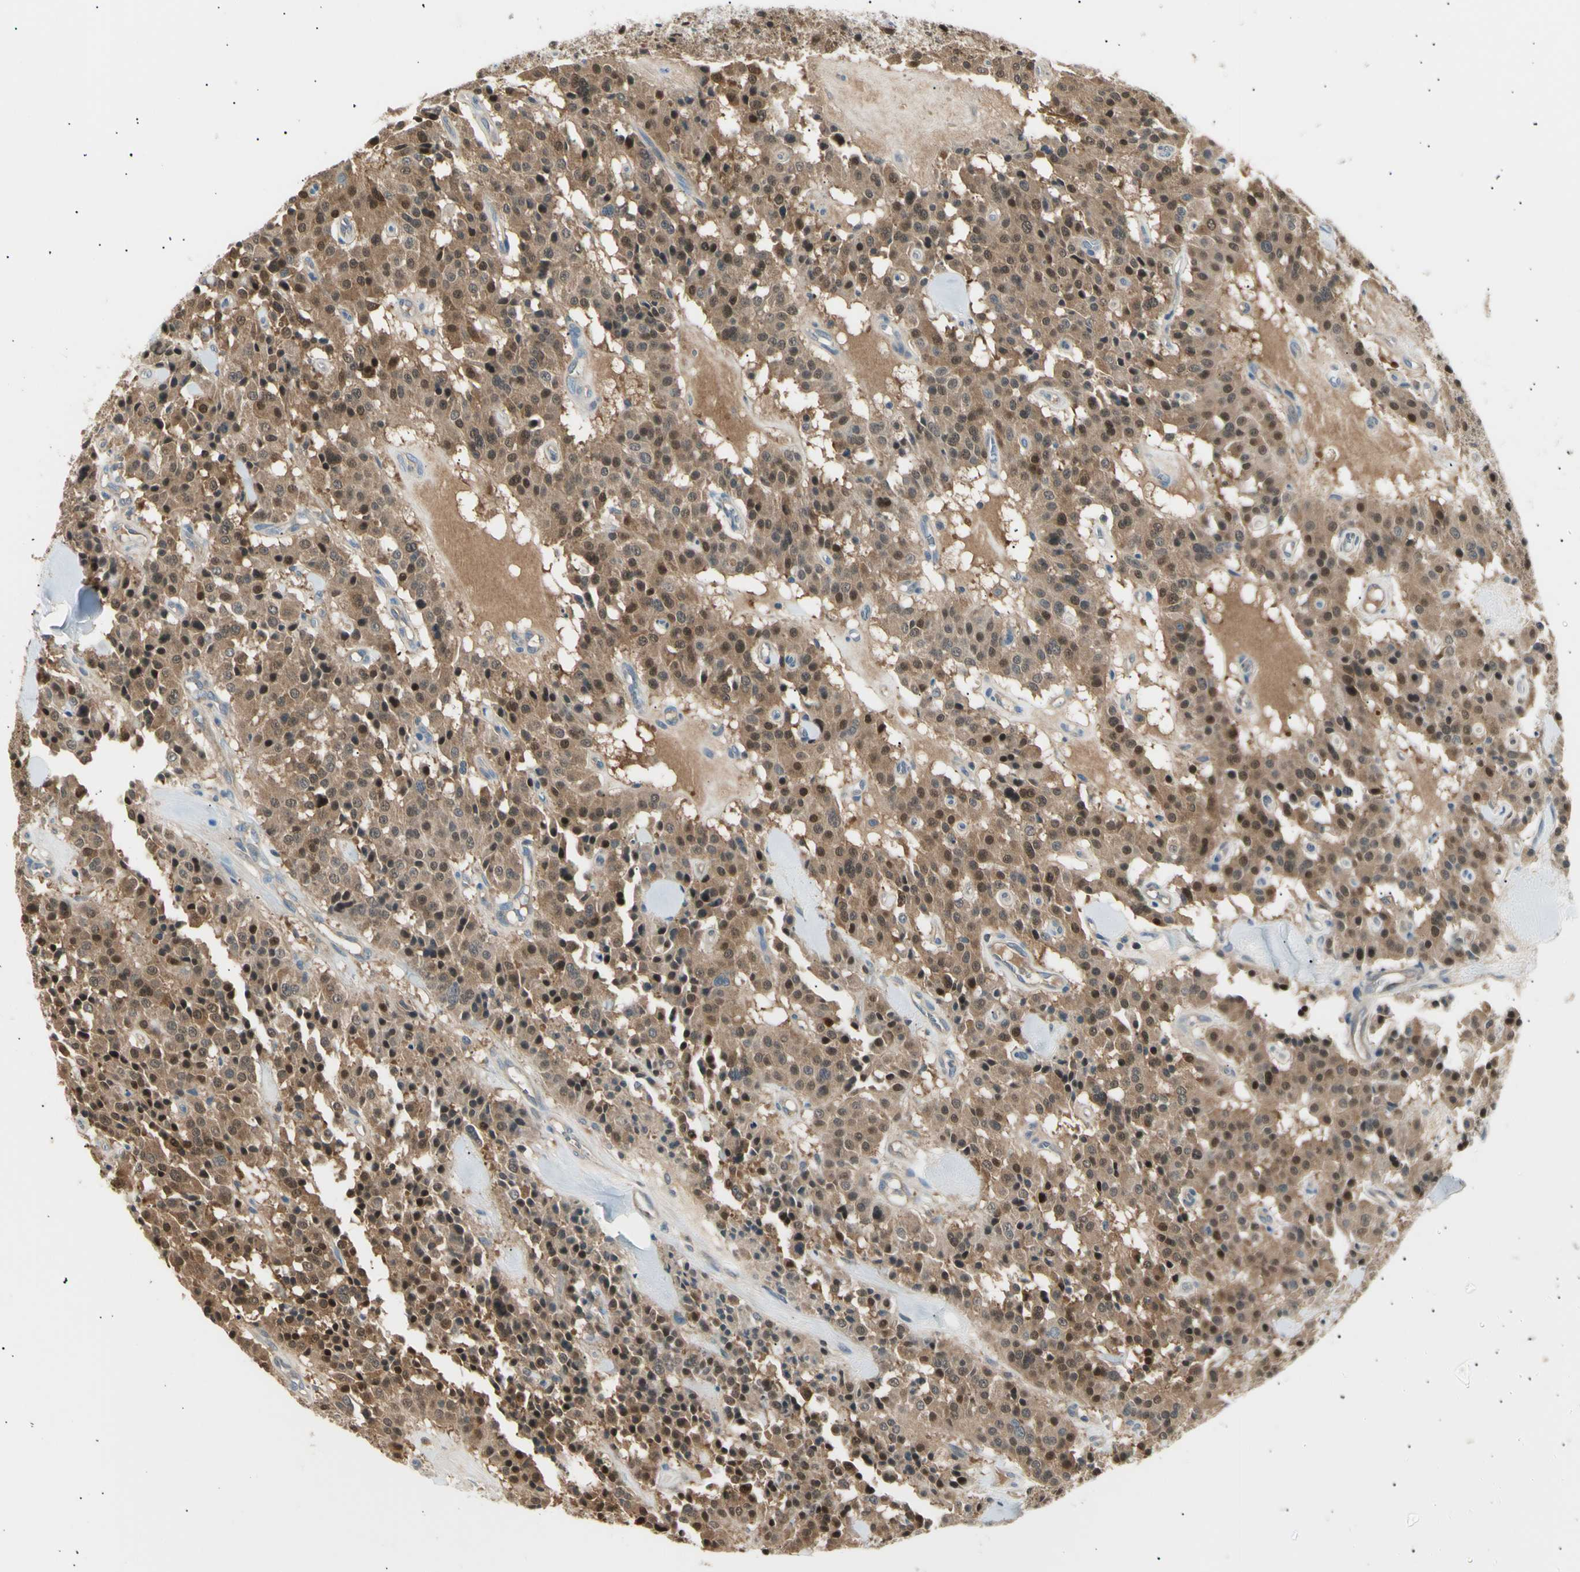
{"staining": {"intensity": "strong", "quantity": ">75%", "location": "cytoplasmic/membranous,nuclear"}, "tissue": "carcinoid", "cell_type": "Tumor cells", "image_type": "cancer", "snomed": [{"axis": "morphology", "description": "Carcinoid, malignant, NOS"}, {"axis": "topography", "description": "Lung"}], "caption": "A brown stain highlights strong cytoplasmic/membranous and nuclear positivity of a protein in carcinoid tumor cells. The protein of interest is shown in brown color, while the nuclei are stained blue.", "gene": "LHPP", "patient": {"sex": "male", "age": 30}}